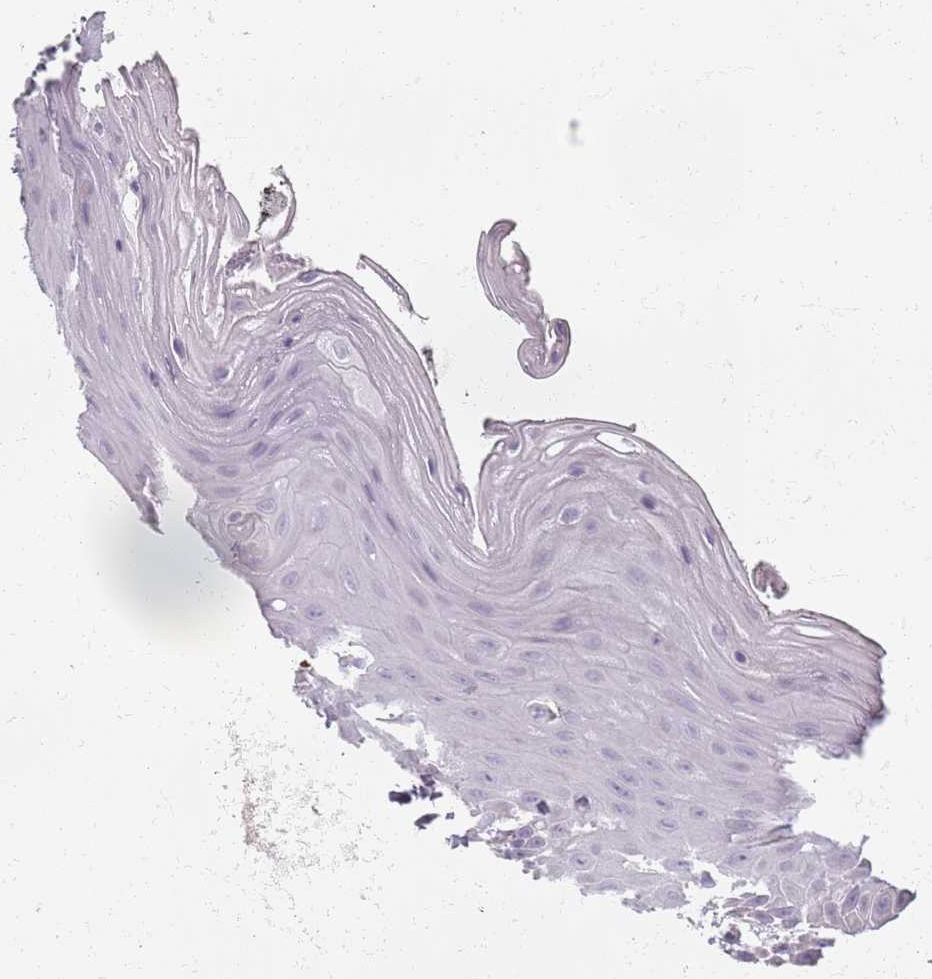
{"staining": {"intensity": "negative", "quantity": "none", "location": "none"}, "tissue": "oral mucosa", "cell_type": "Squamous epithelial cells", "image_type": "normal", "snomed": [{"axis": "morphology", "description": "Normal tissue, NOS"}, {"axis": "topography", "description": "Oral tissue"}, {"axis": "topography", "description": "Tounge, NOS"}], "caption": "IHC of benign human oral mucosa demonstrates no staining in squamous epithelial cells. (Brightfield microscopy of DAB (3,3'-diaminobenzidine) IHC at high magnification).", "gene": "SYNGR3", "patient": {"sex": "female", "age": 59}}